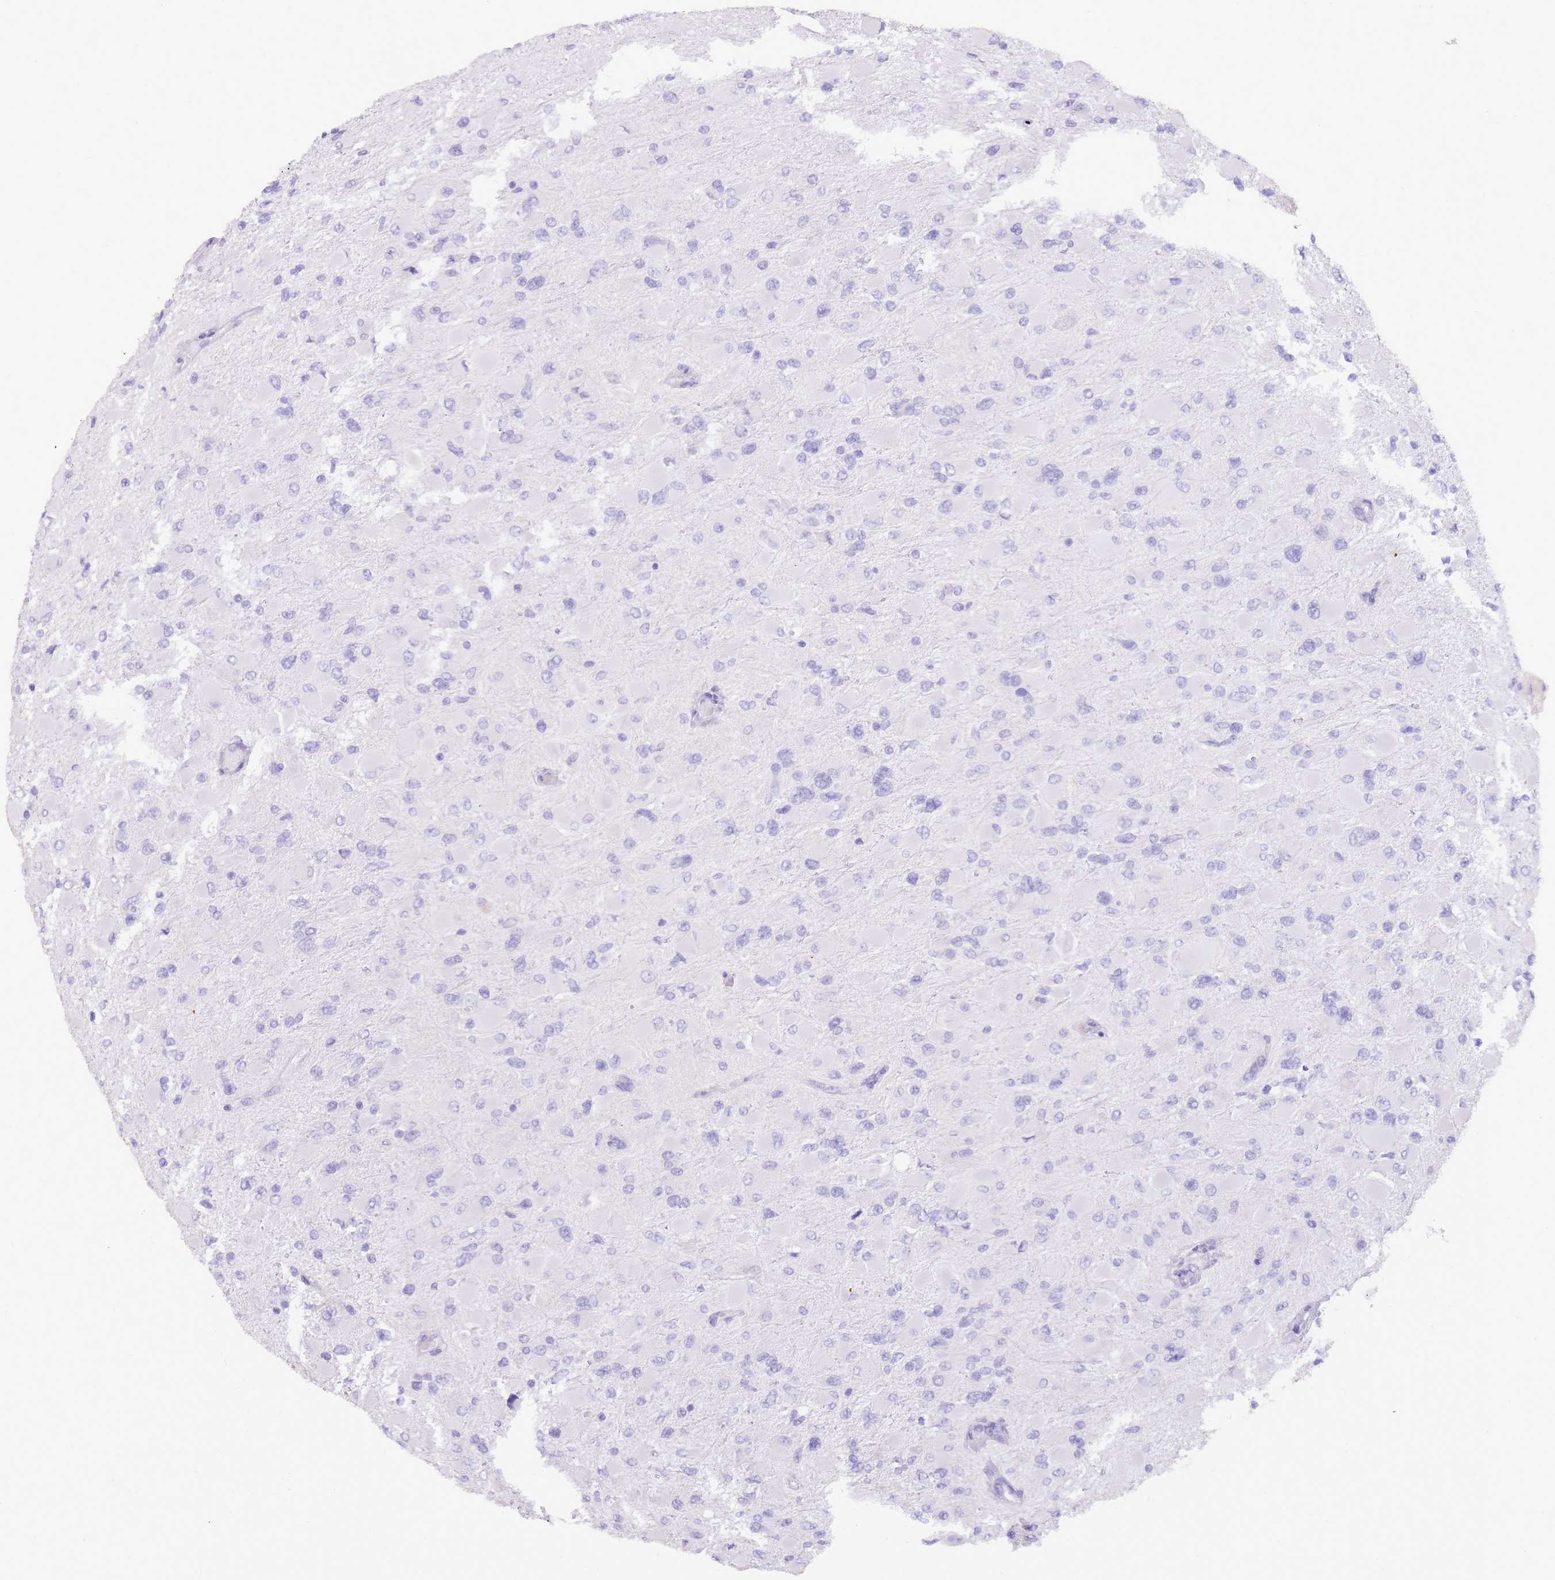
{"staining": {"intensity": "negative", "quantity": "none", "location": "none"}, "tissue": "glioma", "cell_type": "Tumor cells", "image_type": "cancer", "snomed": [{"axis": "morphology", "description": "Glioma, malignant, High grade"}, {"axis": "topography", "description": "Cerebral cortex"}], "caption": "The histopathology image shows no significant staining in tumor cells of glioma.", "gene": "TOPAZ1", "patient": {"sex": "female", "age": 36}}